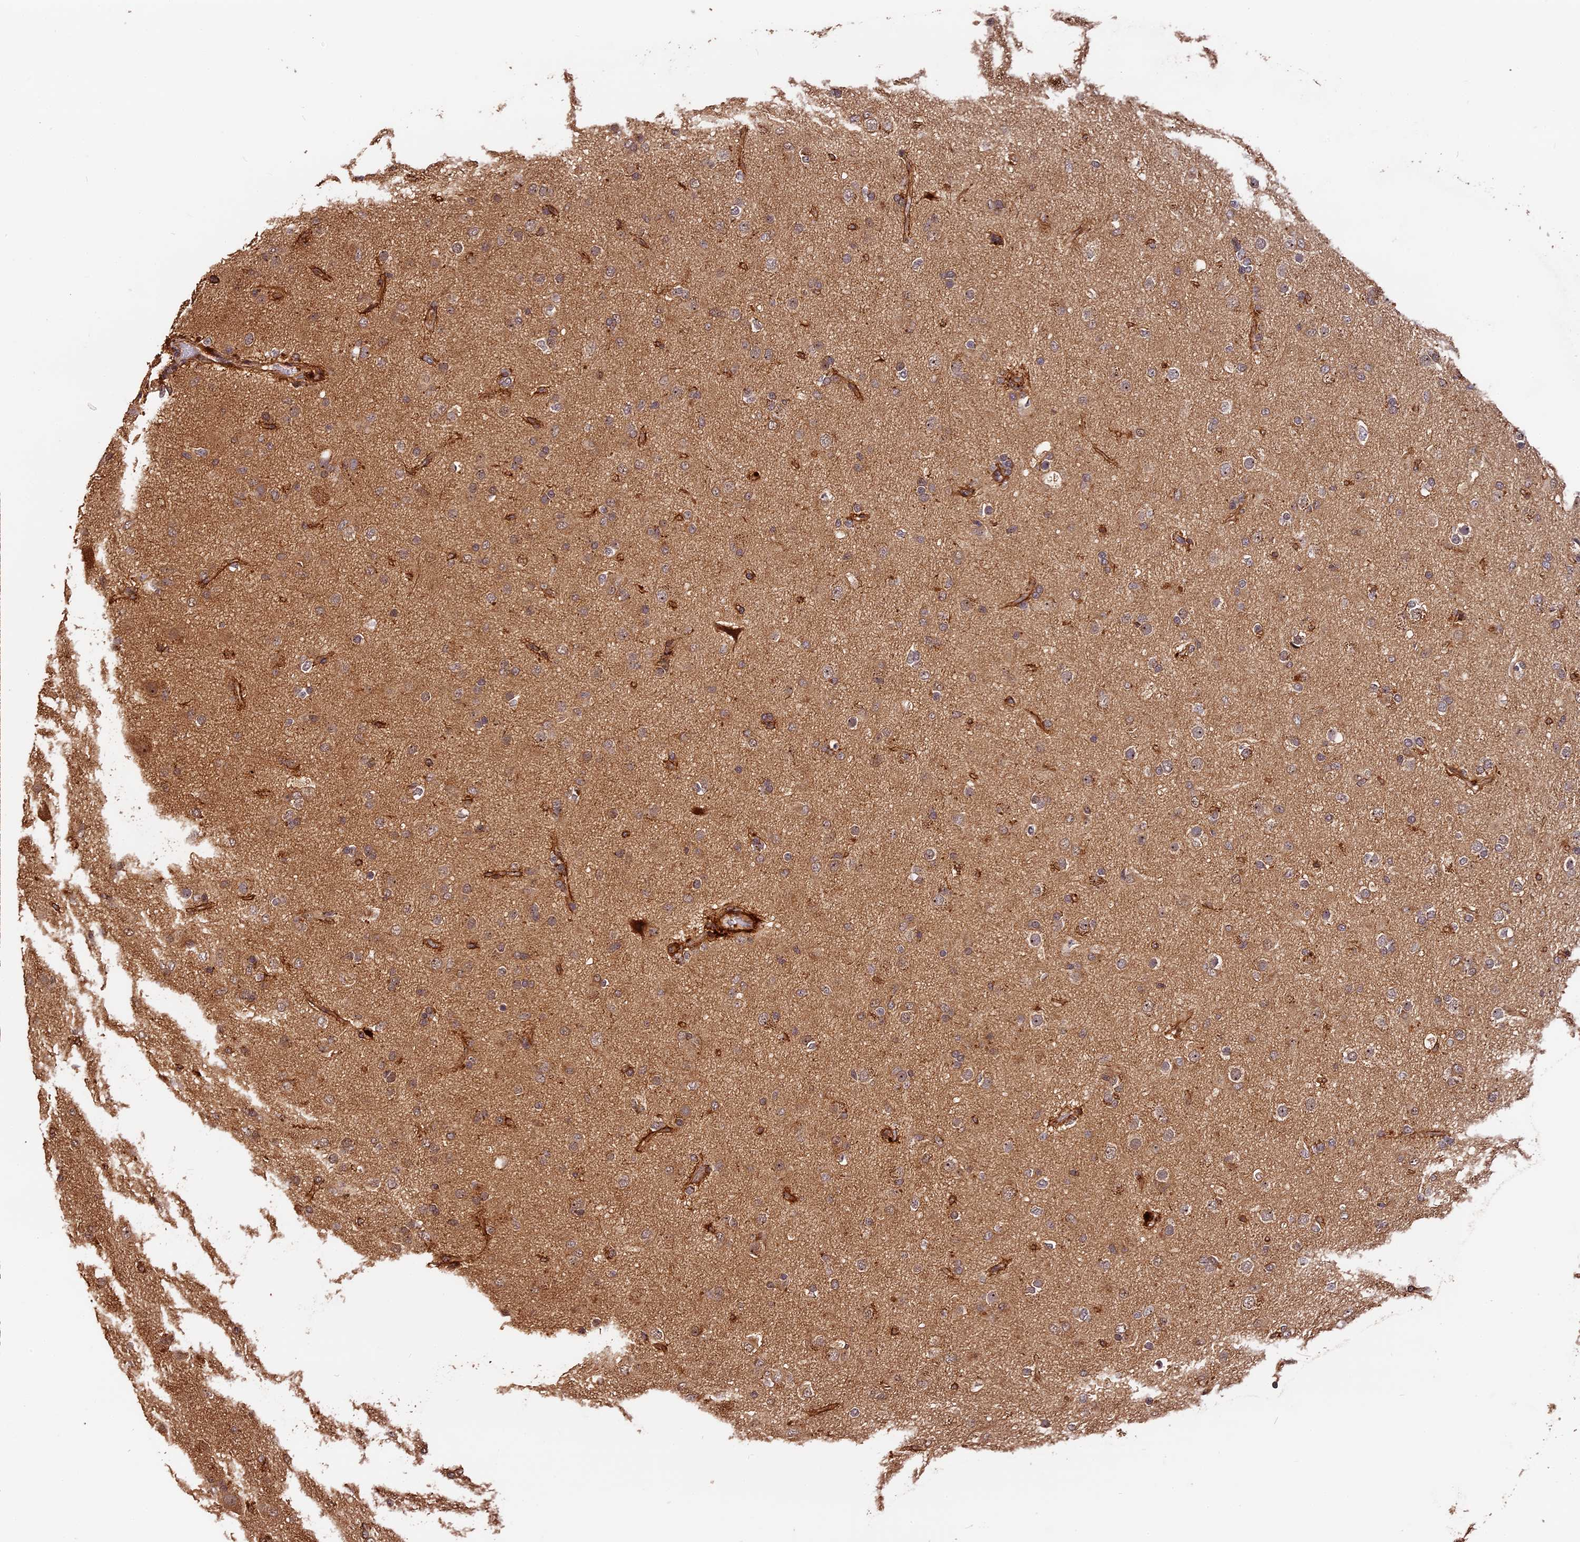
{"staining": {"intensity": "weak", "quantity": "25%-75%", "location": "cytoplasmic/membranous"}, "tissue": "glioma", "cell_type": "Tumor cells", "image_type": "cancer", "snomed": [{"axis": "morphology", "description": "Glioma, malignant, Low grade"}, {"axis": "topography", "description": "Brain"}], "caption": "Tumor cells reveal low levels of weak cytoplasmic/membranous positivity in about 25%-75% of cells in human malignant glioma (low-grade).", "gene": "MMP15", "patient": {"sex": "male", "age": 65}}